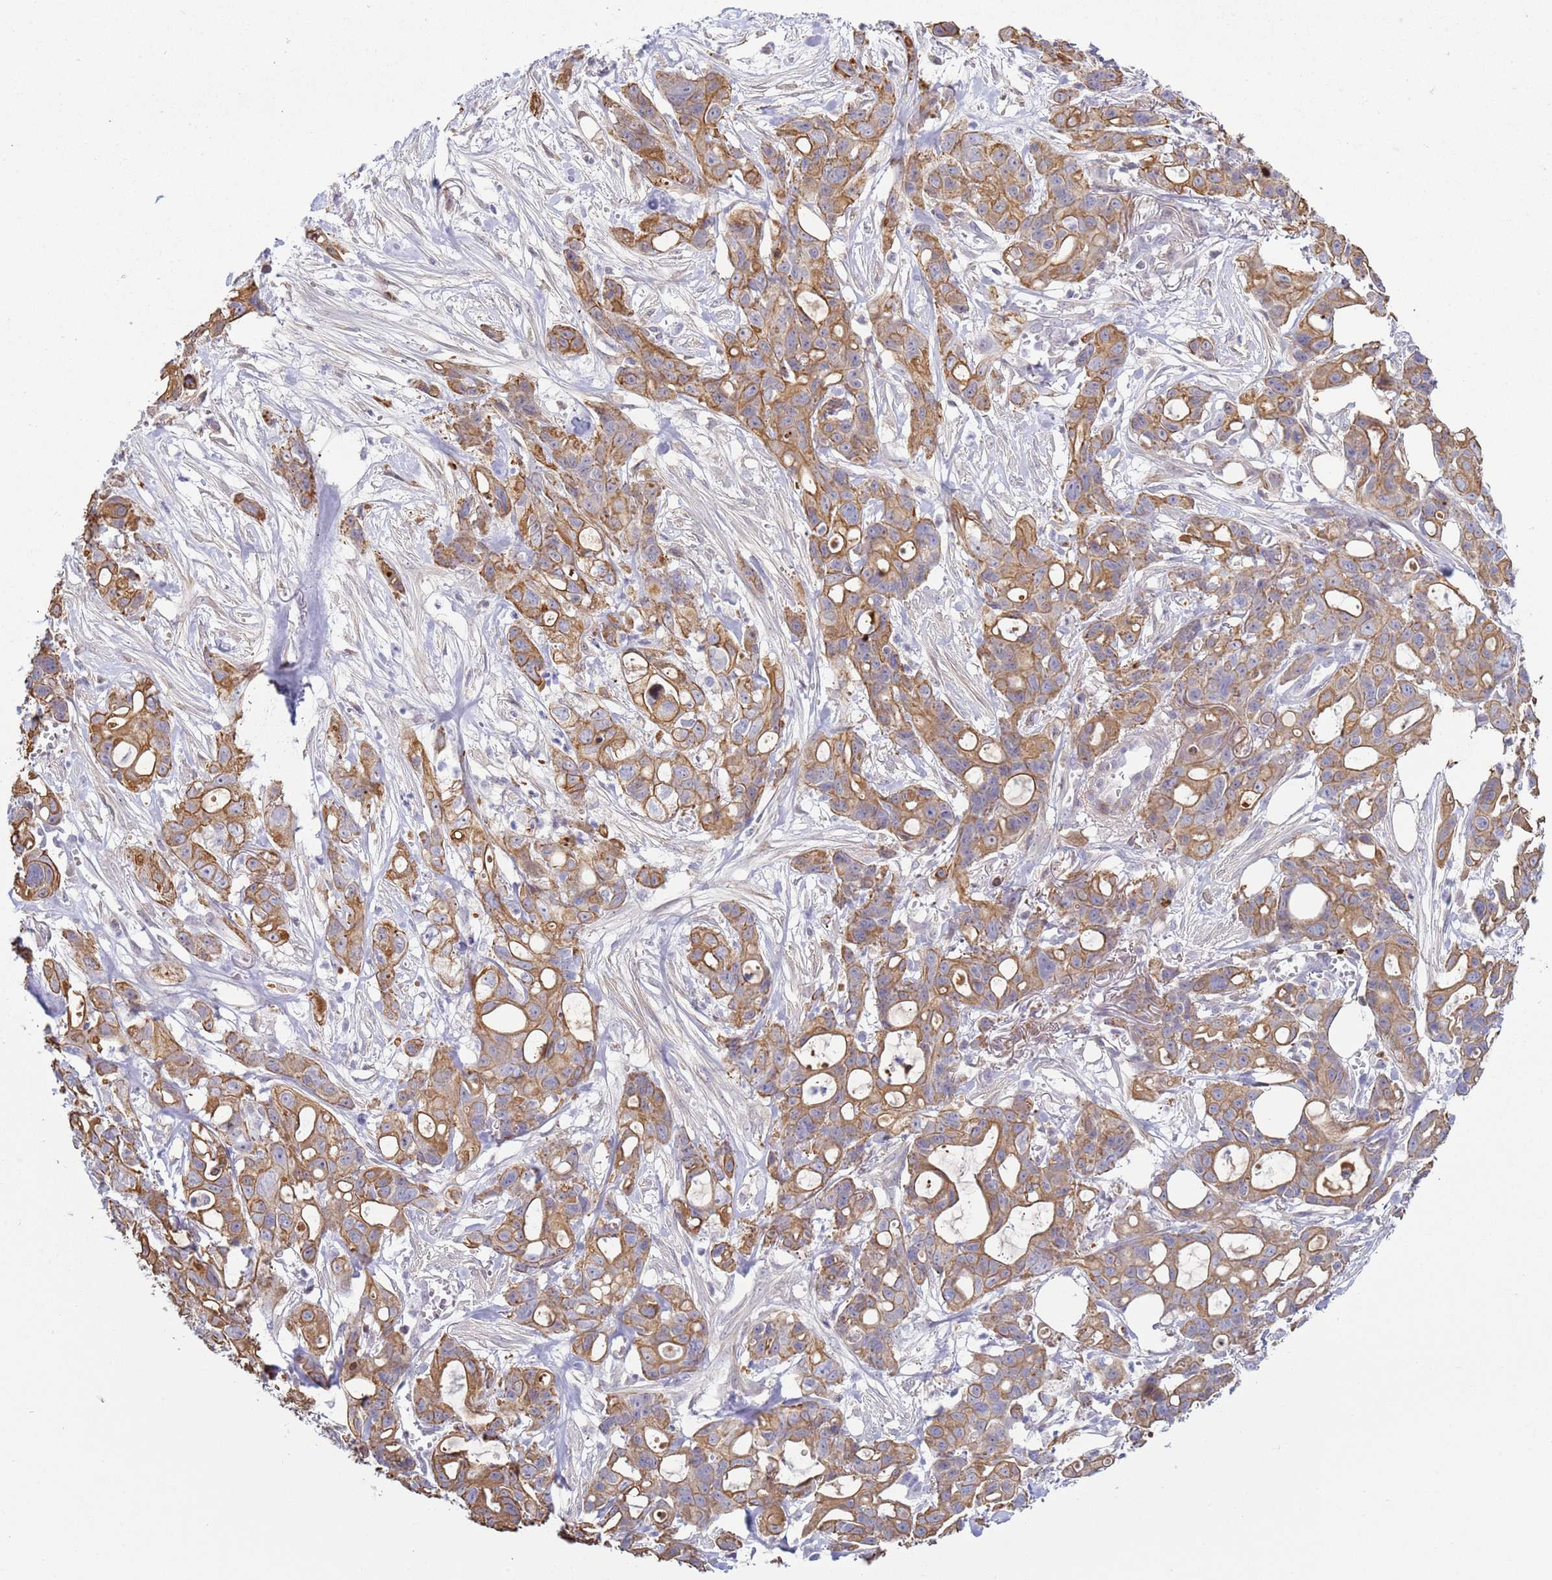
{"staining": {"intensity": "moderate", "quantity": ">75%", "location": "cytoplasmic/membranous"}, "tissue": "ovarian cancer", "cell_type": "Tumor cells", "image_type": "cancer", "snomed": [{"axis": "morphology", "description": "Cystadenocarcinoma, mucinous, NOS"}, {"axis": "topography", "description": "Ovary"}], "caption": "This photomicrograph displays immunohistochemistry (IHC) staining of human ovarian mucinous cystadenocarcinoma, with medium moderate cytoplasmic/membranous positivity in approximately >75% of tumor cells.", "gene": "NPAP1", "patient": {"sex": "female", "age": 70}}